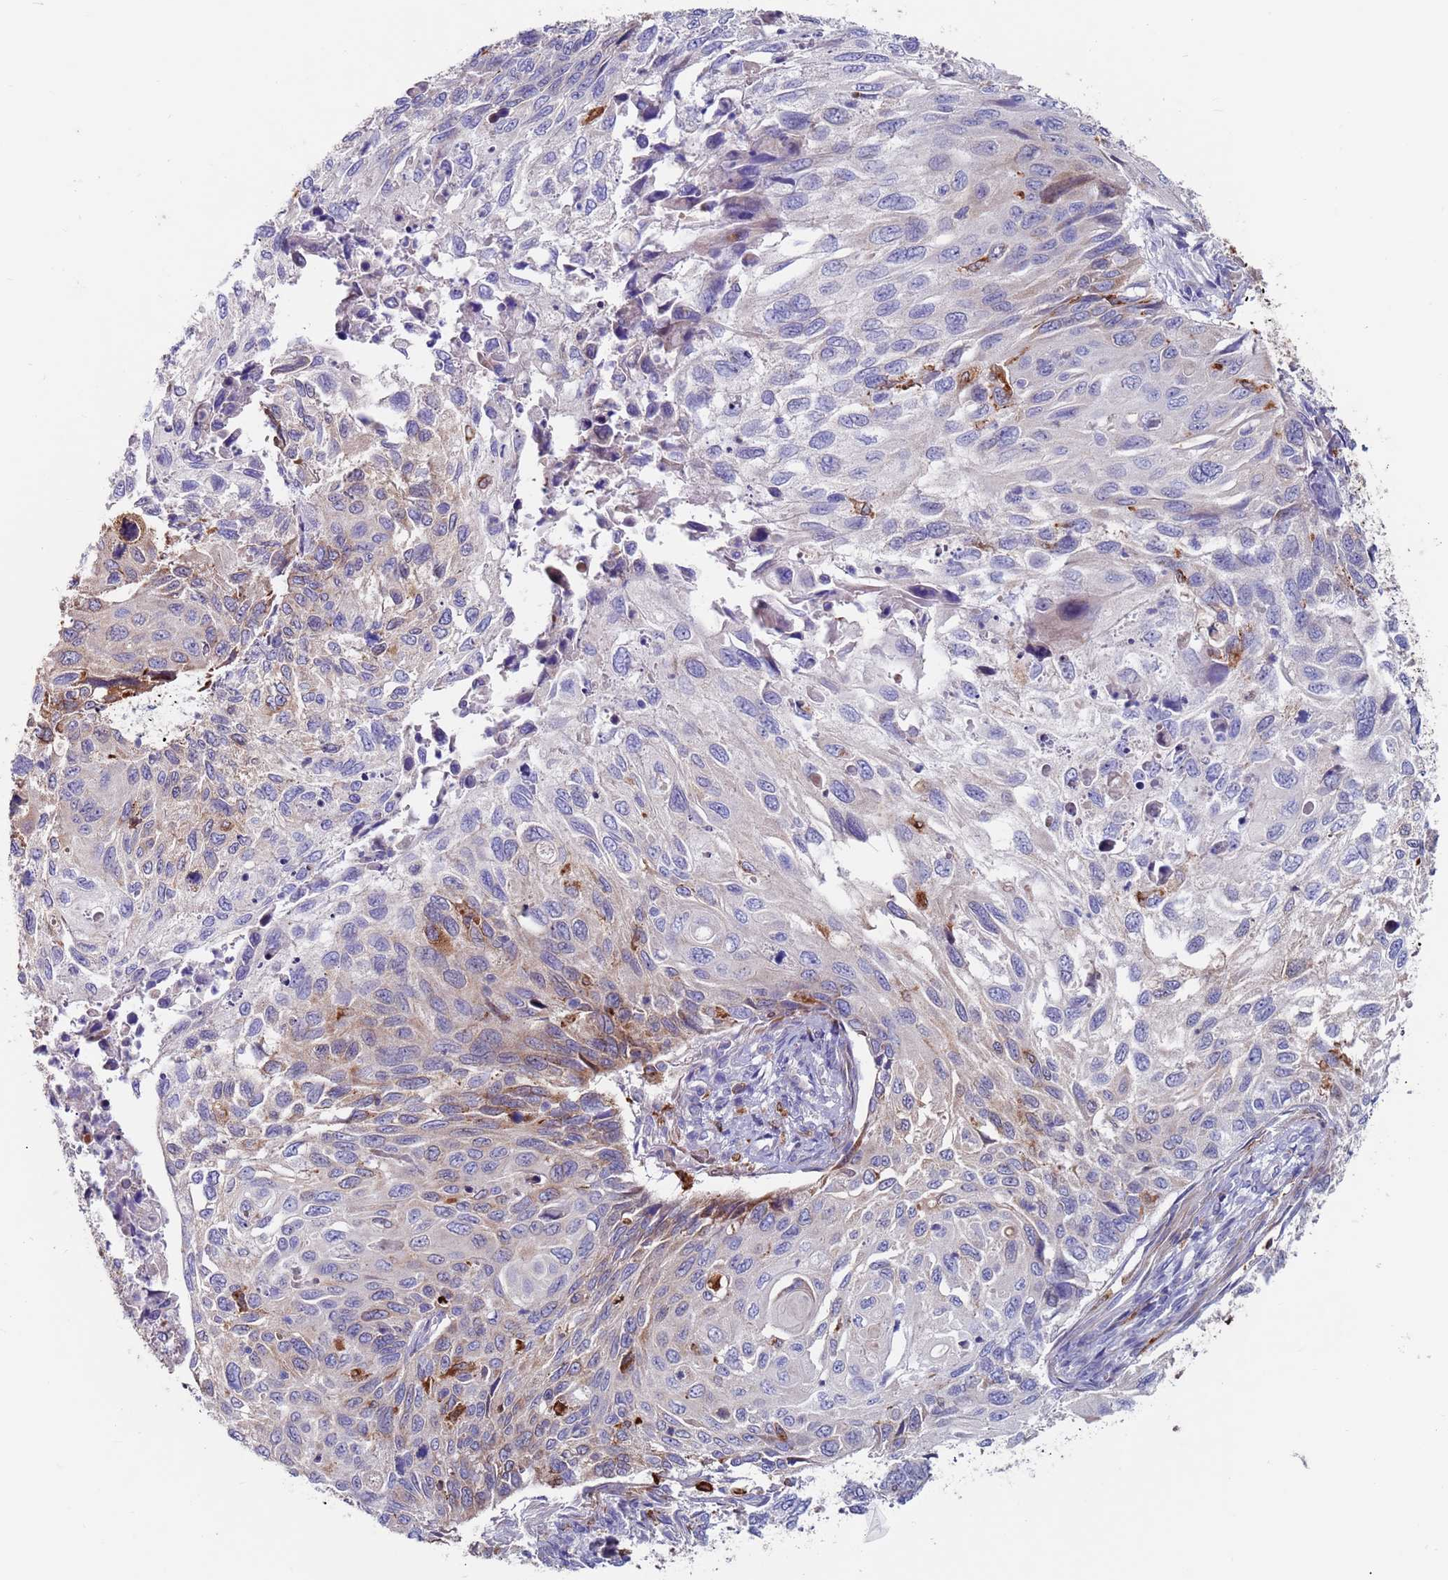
{"staining": {"intensity": "weak", "quantity": "<25%", "location": "cytoplasmic/membranous"}, "tissue": "cervical cancer", "cell_type": "Tumor cells", "image_type": "cancer", "snomed": [{"axis": "morphology", "description": "Squamous cell carcinoma, NOS"}, {"axis": "topography", "description": "Cervix"}], "caption": "This photomicrograph is of cervical squamous cell carcinoma stained with IHC to label a protein in brown with the nuclei are counter-stained blue. There is no expression in tumor cells. (DAB (3,3'-diaminobenzidine) immunohistochemistry, high magnification).", "gene": "GREB1L", "patient": {"sex": "female", "age": 70}}